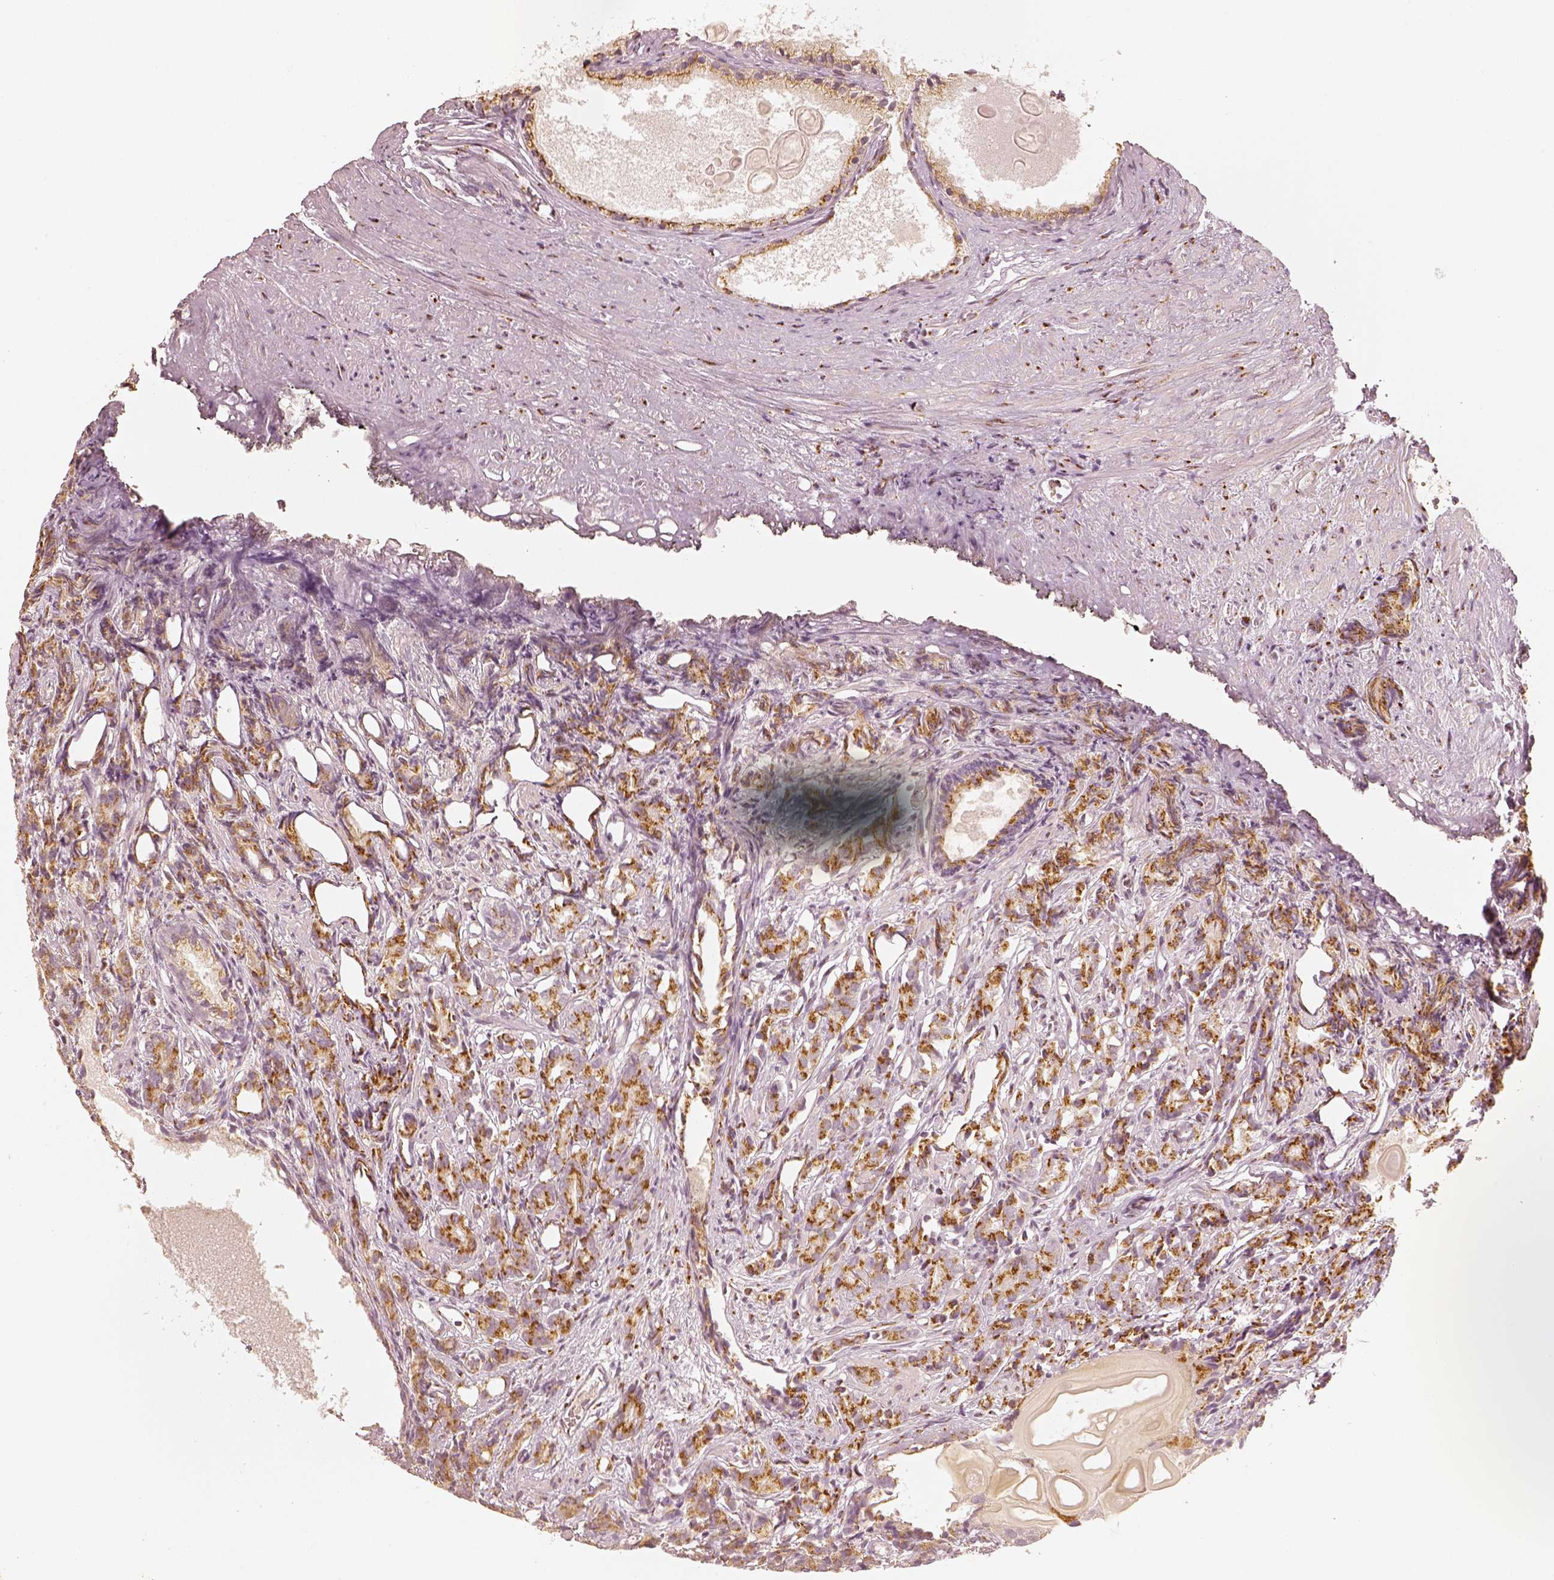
{"staining": {"intensity": "moderate", "quantity": ">75%", "location": "cytoplasmic/membranous"}, "tissue": "prostate cancer", "cell_type": "Tumor cells", "image_type": "cancer", "snomed": [{"axis": "morphology", "description": "Adenocarcinoma, High grade"}, {"axis": "topography", "description": "Prostate"}], "caption": "Brown immunohistochemical staining in prostate cancer reveals moderate cytoplasmic/membranous staining in about >75% of tumor cells.", "gene": "GORASP2", "patient": {"sex": "male", "age": 84}}